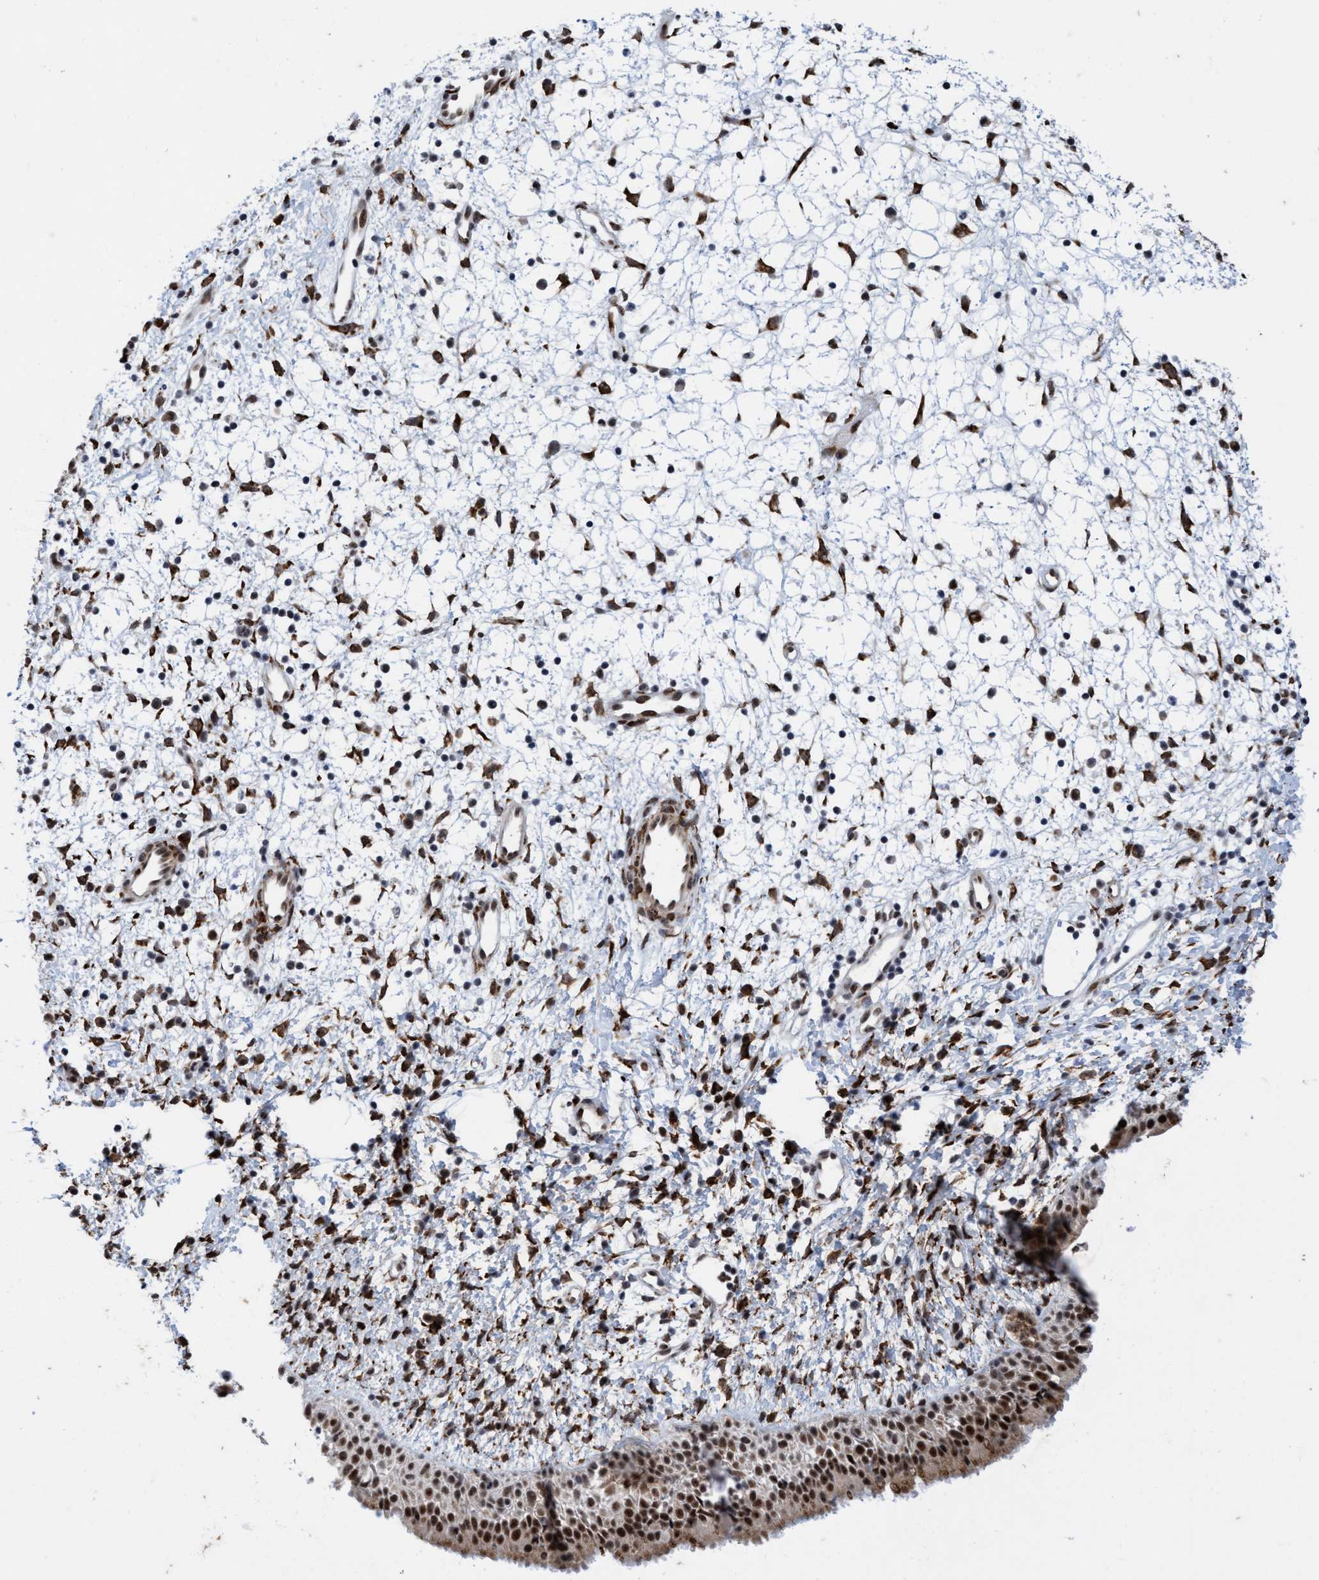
{"staining": {"intensity": "strong", "quantity": ">75%", "location": "nuclear"}, "tissue": "nasopharynx", "cell_type": "Respiratory epithelial cells", "image_type": "normal", "snomed": [{"axis": "morphology", "description": "Normal tissue, NOS"}, {"axis": "topography", "description": "Nasopharynx"}], "caption": "DAB immunohistochemical staining of benign human nasopharynx exhibits strong nuclear protein staining in approximately >75% of respiratory epithelial cells.", "gene": "GLT6D1", "patient": {"sex": "male", "age": 22}}